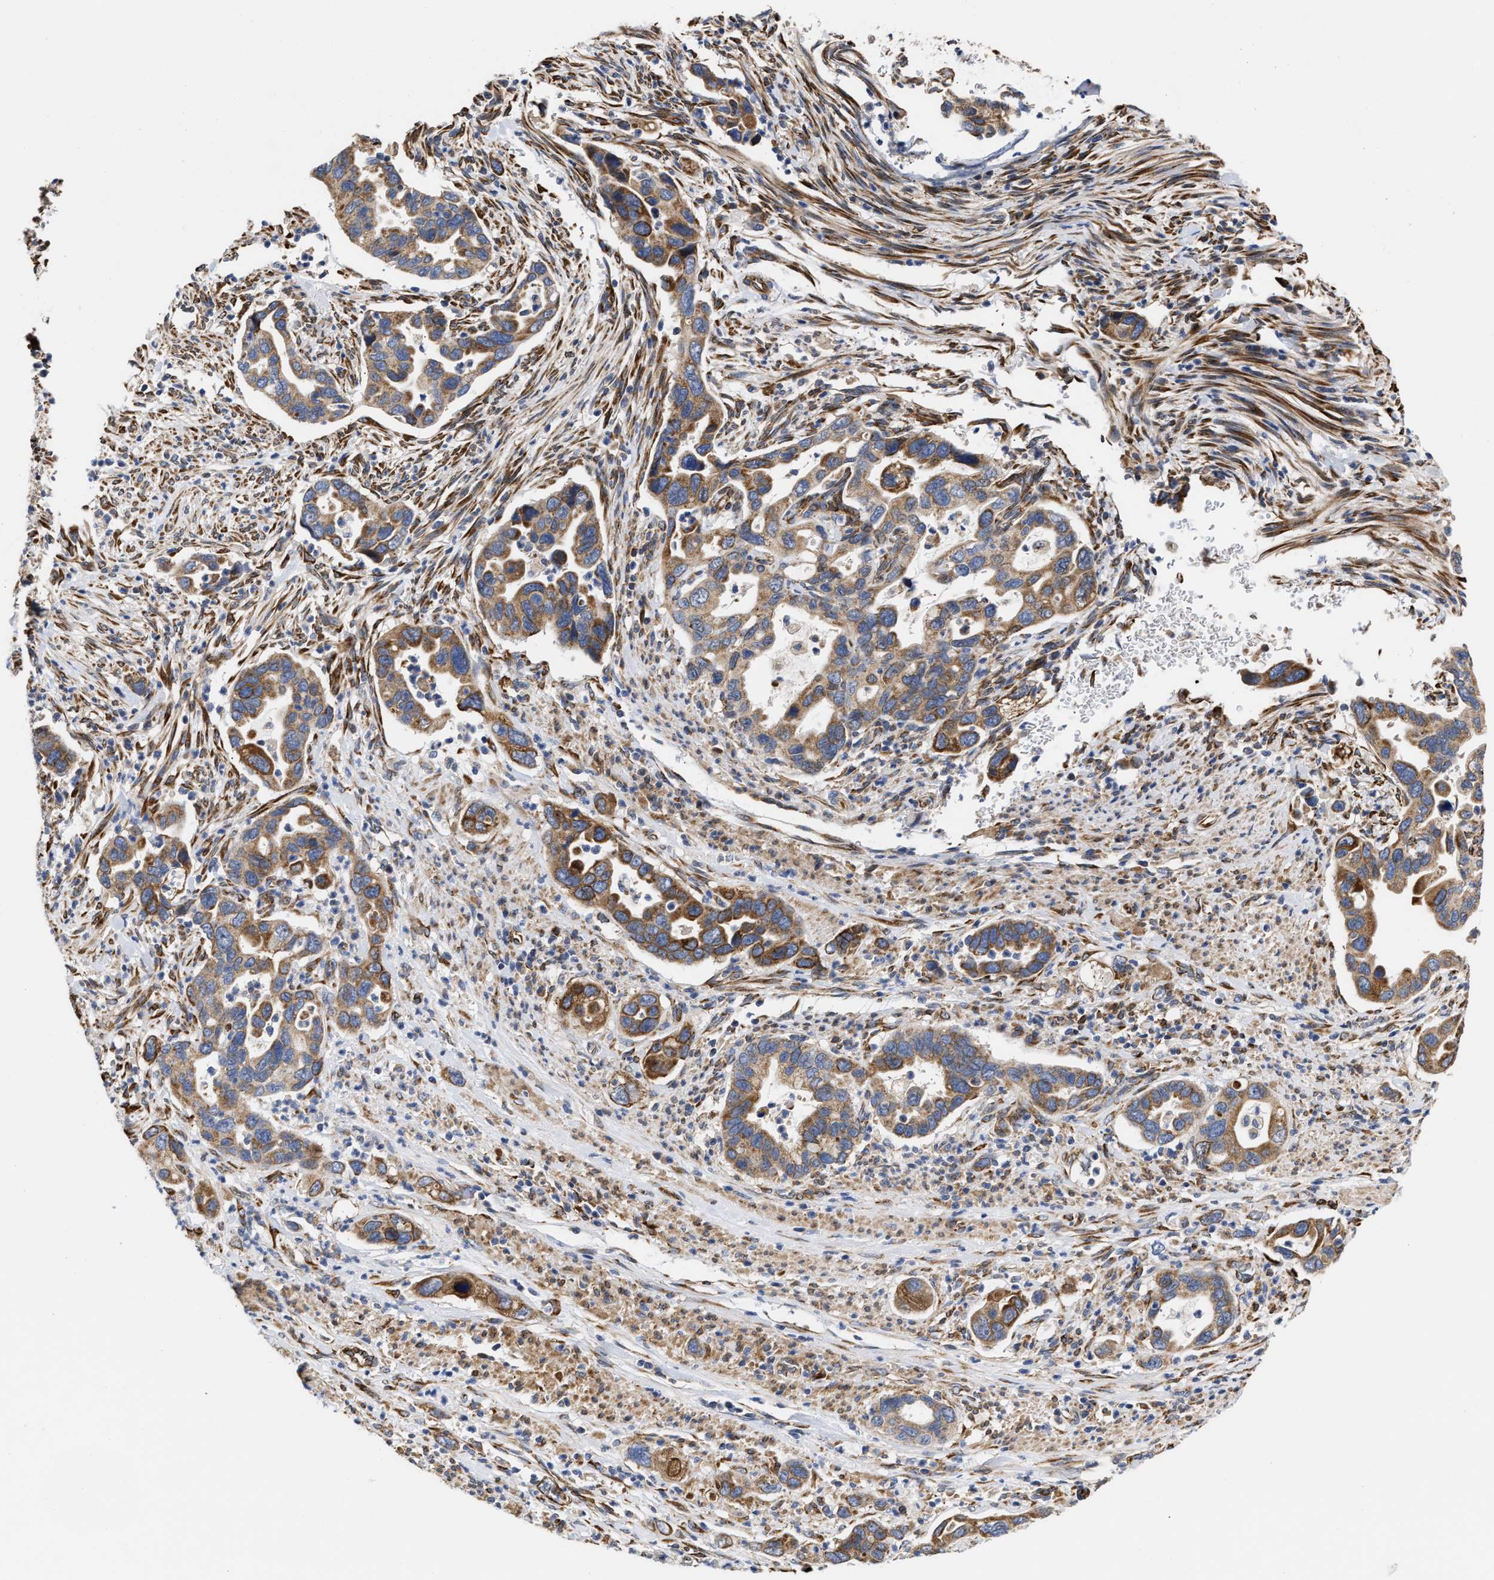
{"staining": {"intensity": "moderate", "quantity": ">75%", "location": "cytoplasmic/membranous"}, "tissue": "pancreatic cancer", "cell_type": "Tumor cells", "image_type": "cancer", "snomed": [{"axis": "morphology", "description": "Adenocarcinoma, NOS"}, {"axis": "topography", "description": "Pancreas"}], "caption": "Immunohistochemical staining of pancreatic cancer (adenocarcinoma) displays medium levels of moderate cytoplasmic/membranous protein staining in approximately >75% of tumor cells.", "gene": "MALSU1", "patient": {"sex": "female", "age": 70}}